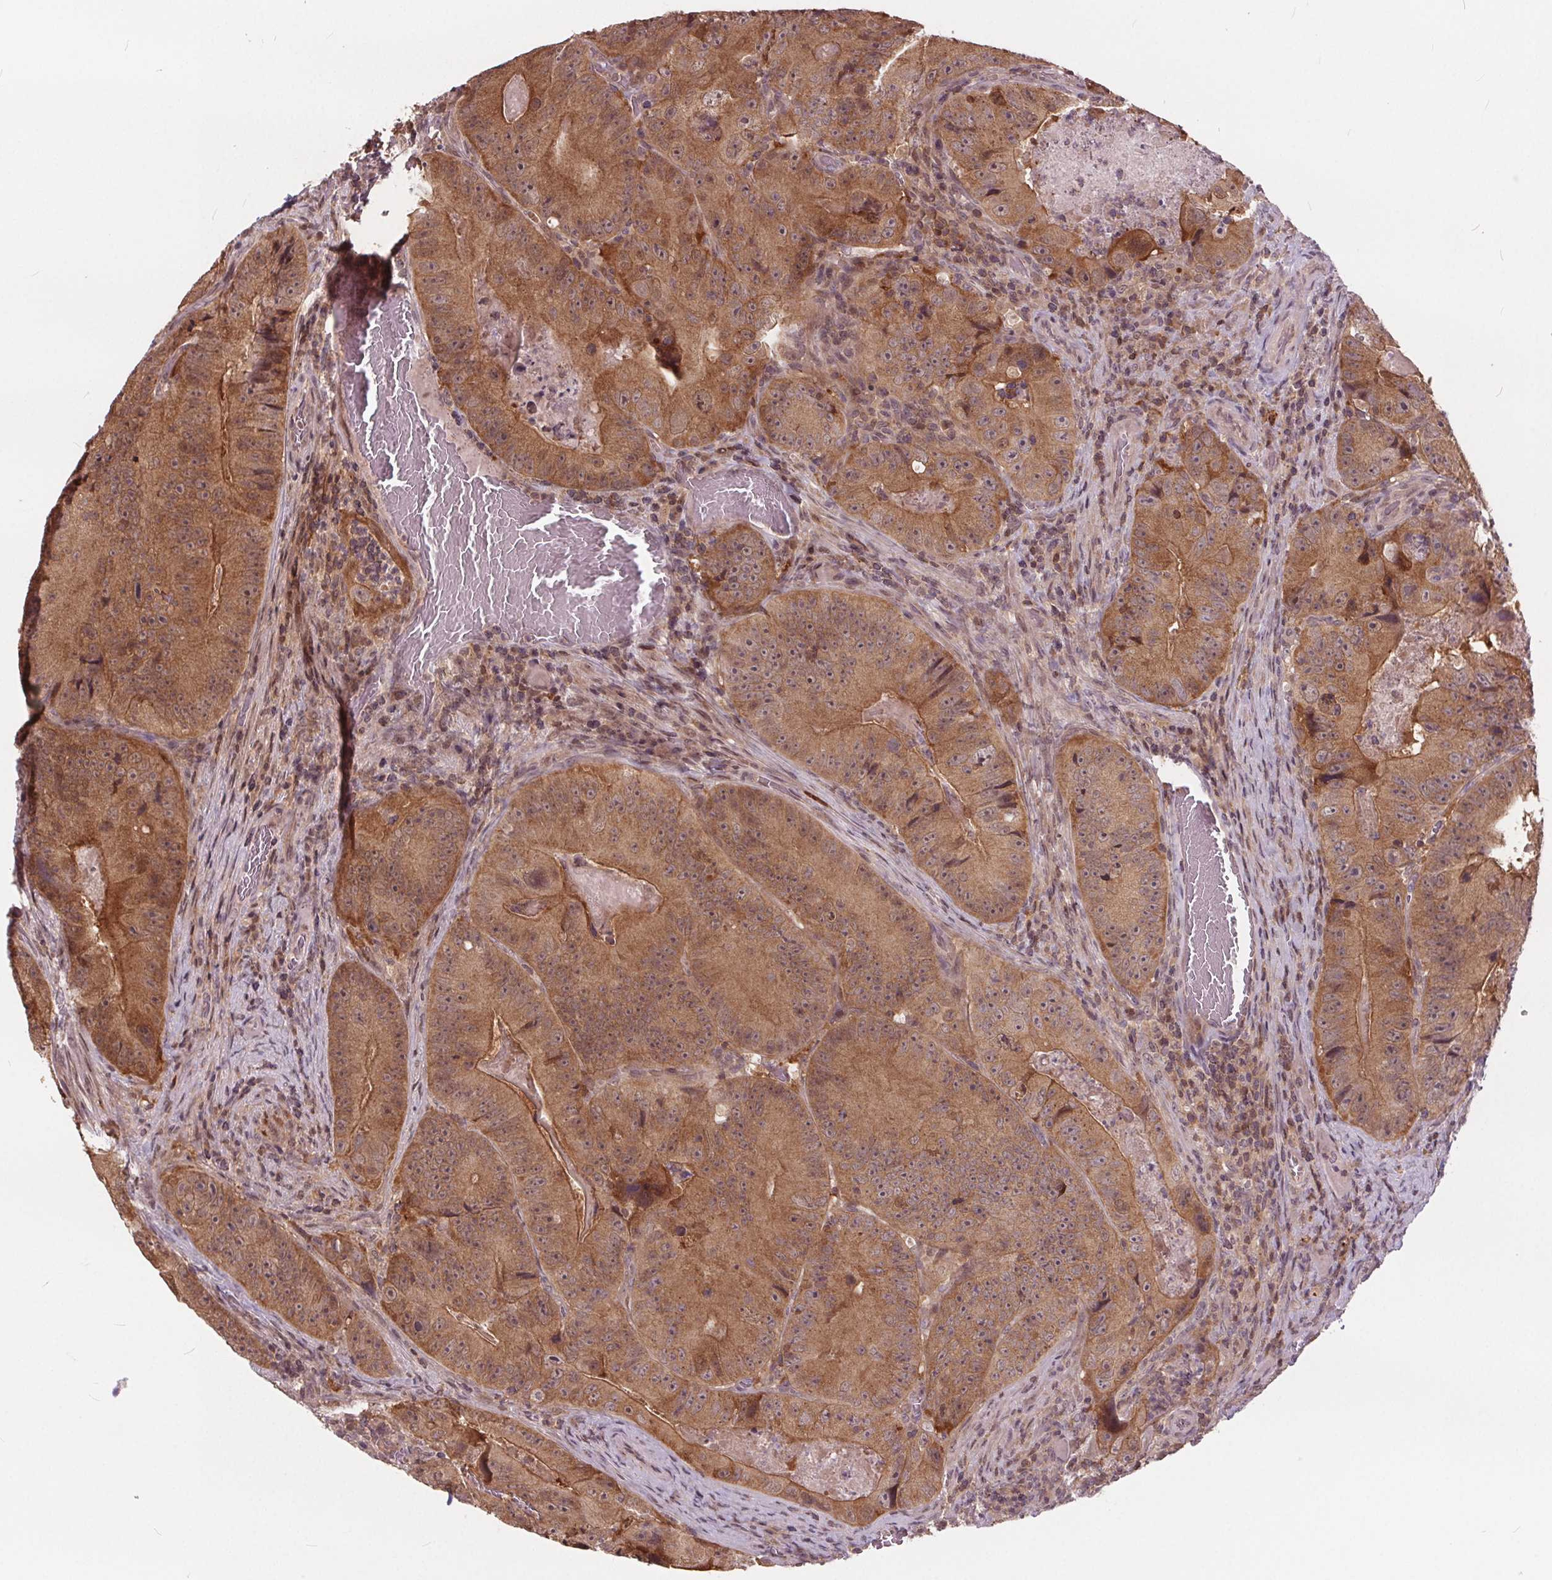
{"staining": {"intensity": "moderate", "quantity": ">75%", "location": "cytoplasmic/membranous"}, "tissue": "colorectal cancer", "cell_type": "Tumor cells", "image_type": "cancer", "snomed": [{"axis": "morphology", "description": "Adenocarcinoma, NOS"}, {"axis": "topography", "description": "Colon"}], "caption": "Immunohistochemistry of colorectal cancer (adenocarcinoma) reveals medium levels of moderate cytoplasmic/membranous expression in about >75% of tumor cells.", "gene": "HIF1AN", "patient": {"sex": "female", "age": 86}}